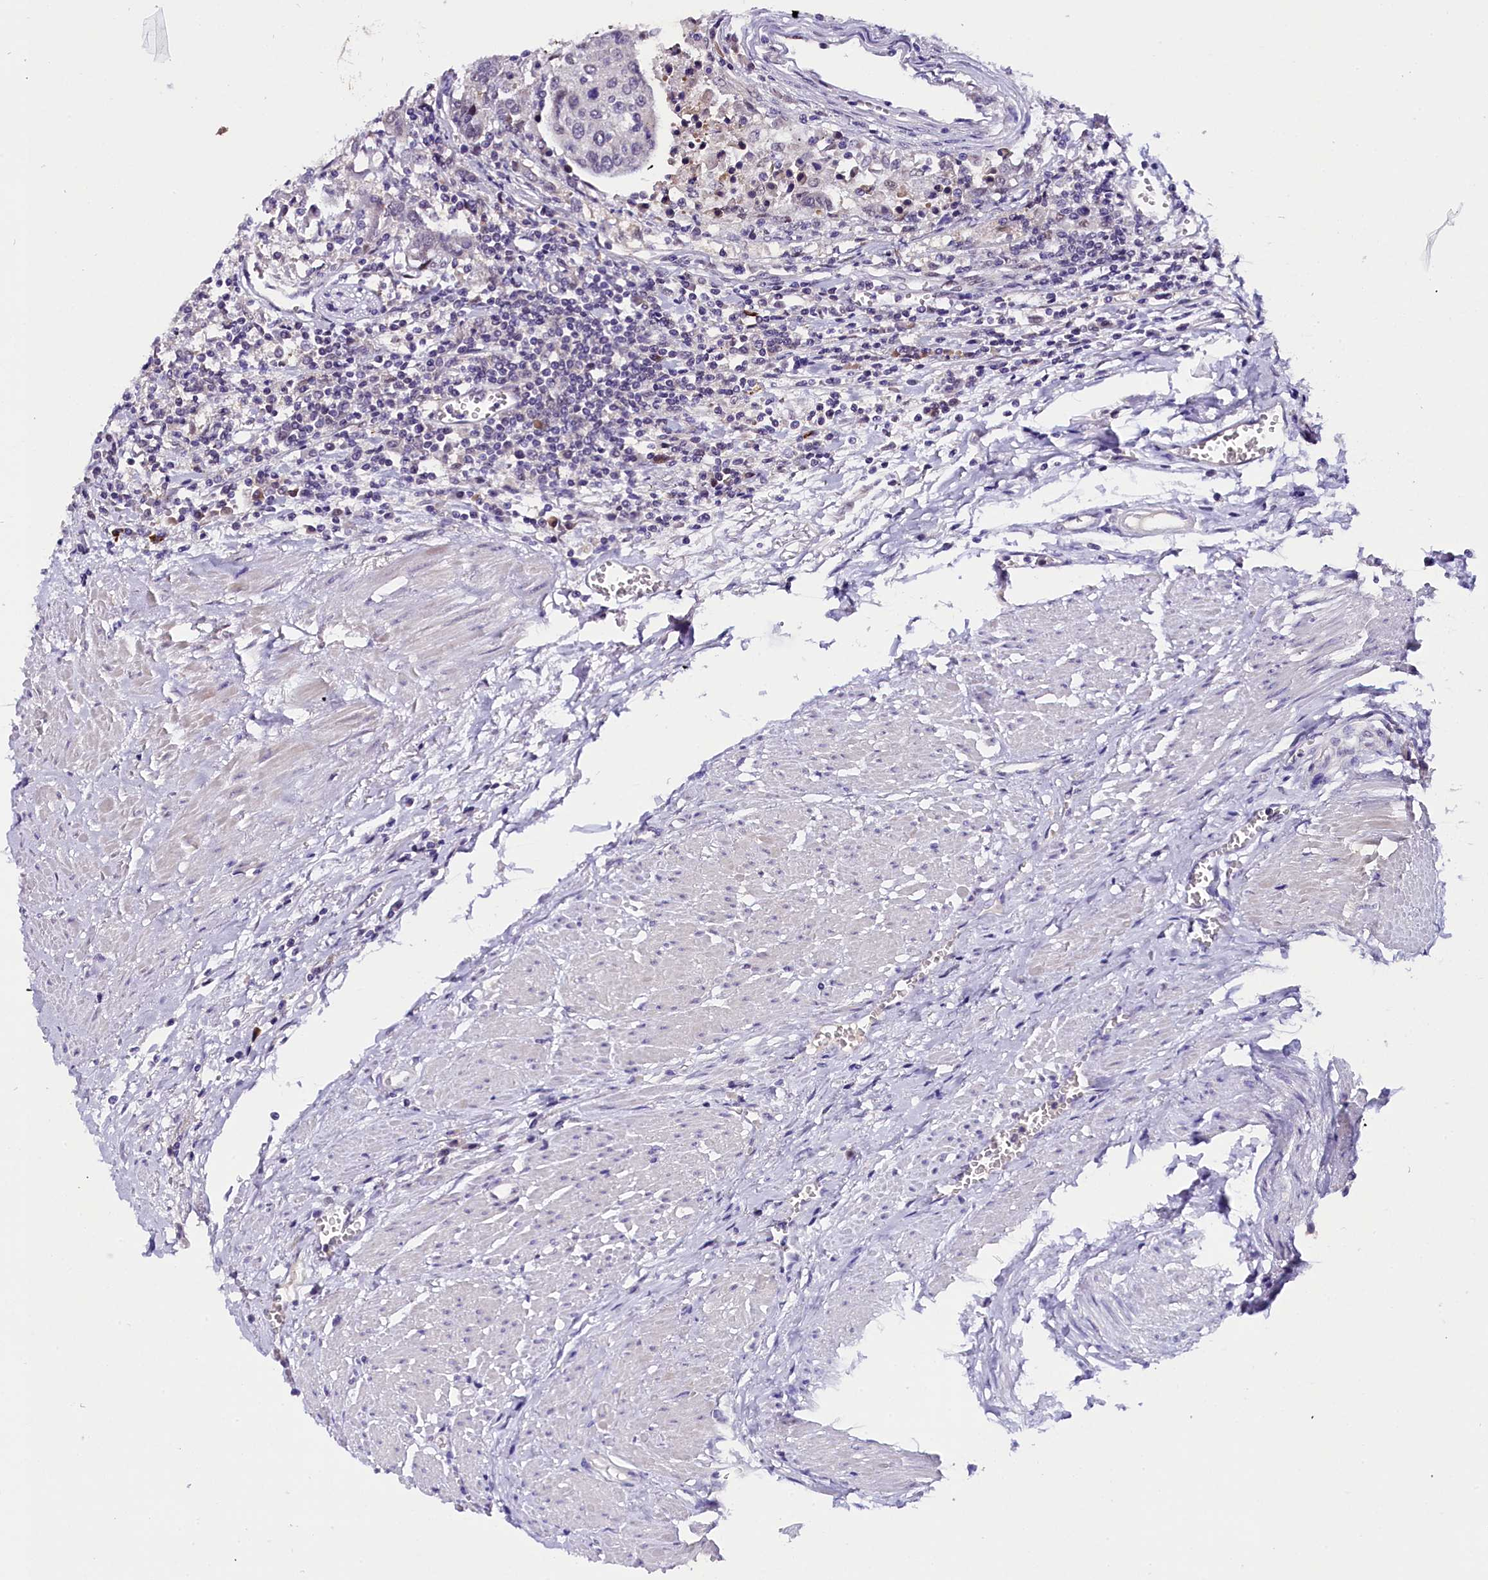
{"staining": {"intensity": "negative", "quantity": "none", "location": "none"}, "tissue": "urothelial cancer", "cell_type": "Tumor cells", "image_type": "cancer", "snomed": [{"axis": "morphology", "description": "Urothelial carcinoma, High grade"}, {"axis": "topography", "description": "Urinary bladder"}], "caption": "Immunohistochemical staining of human urothelial cancer shows no significant staining in tumor cells.", "gene": "IQCN", "patient": {"sex": "female", "age": 85}}